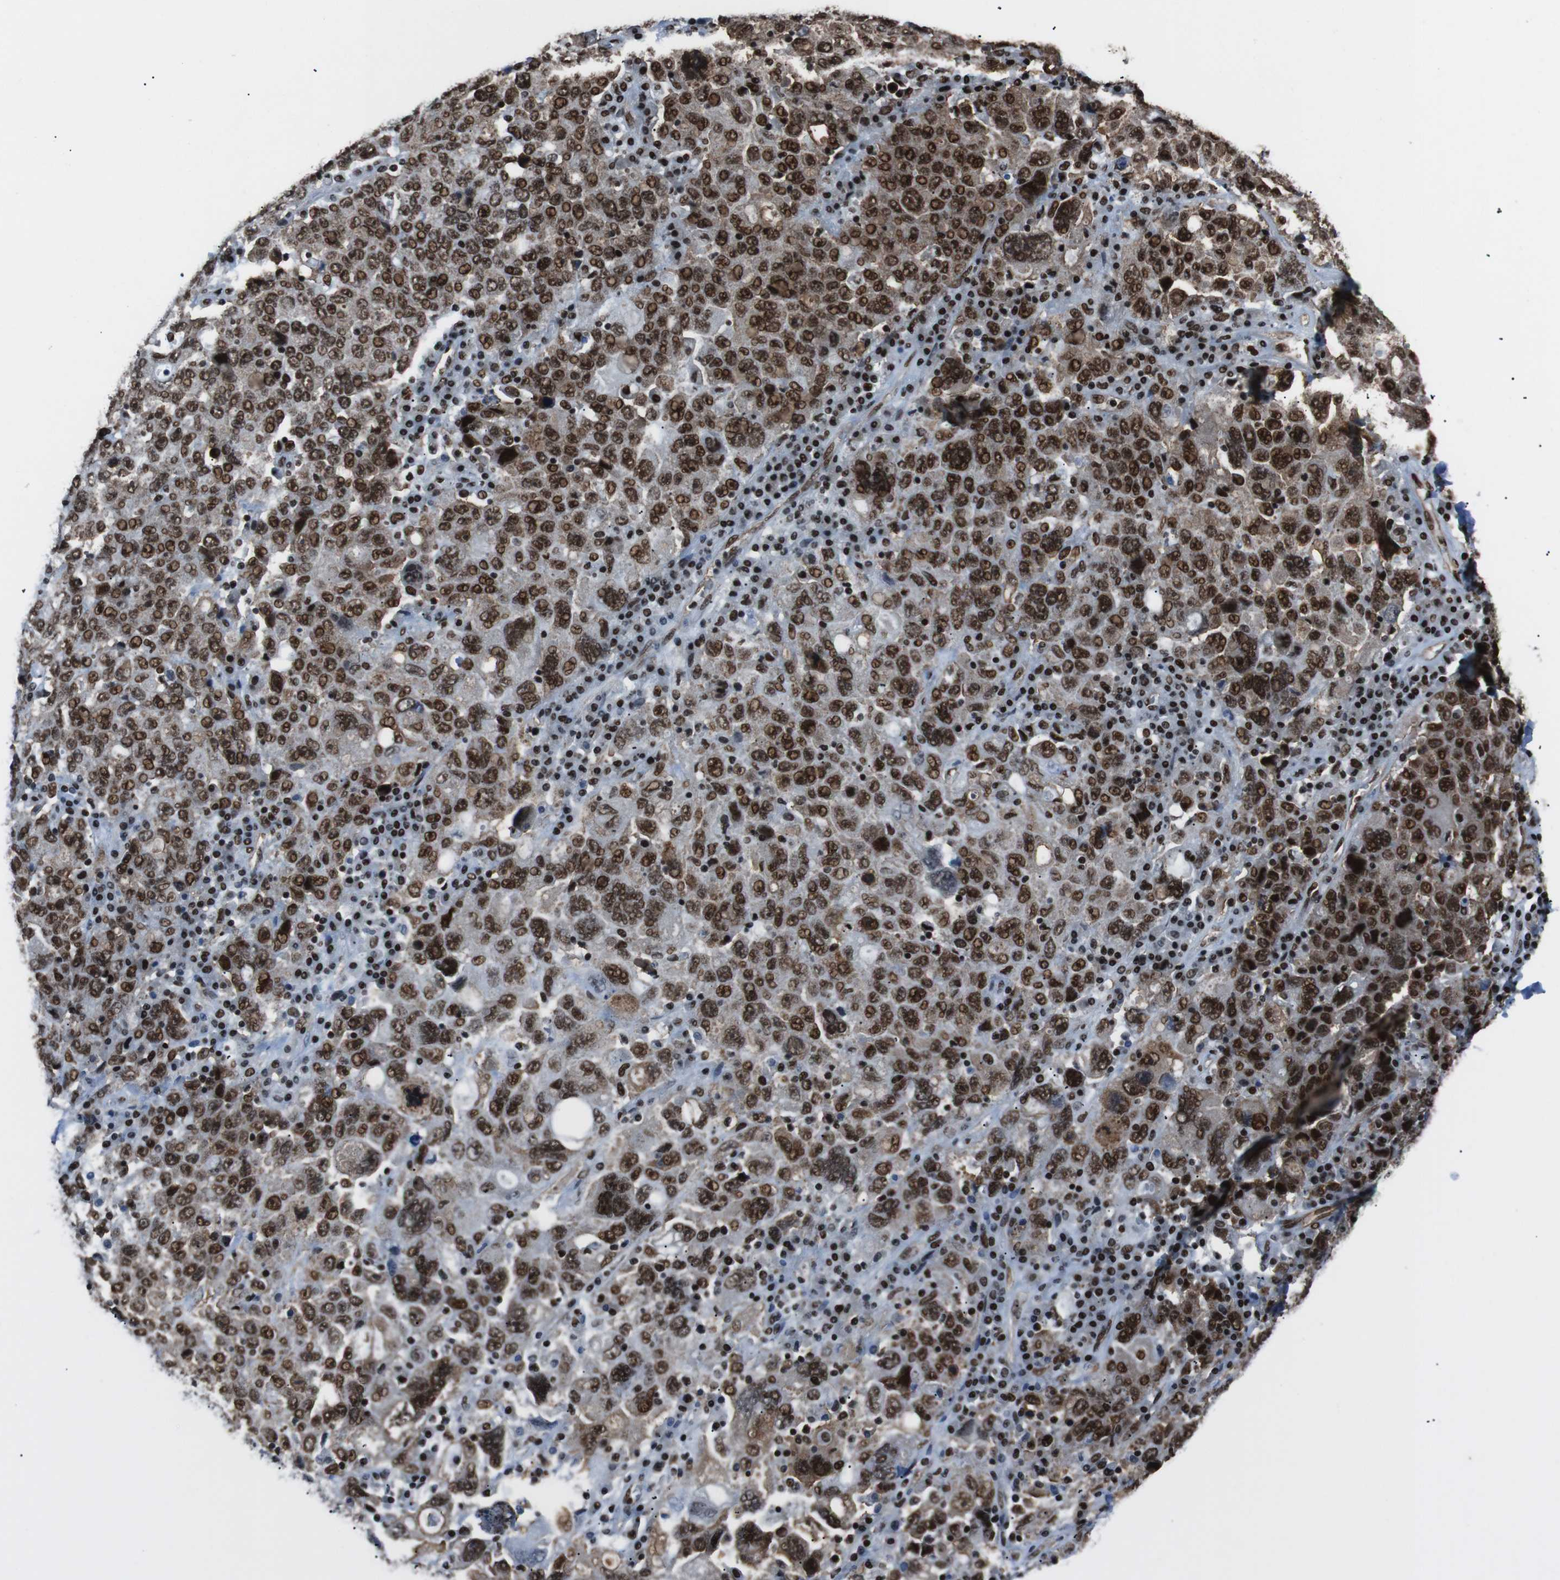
{"staining": {"intensity": "strong", "quantity": ">75%", "location": "cytoplasmic/membranous,nuclear"}, "tissue": "ovarian cancer", "cell_type": "Tumor cells", "image_type": "cancer", "snomed": [{"axis": "morphology", "description": "Carcinoma, endometroid"}, {"axis": "topography", "description": "Ovary"}], "caption": "Brown immunohistochemical staining in human ovarian endometroid carcinoma displays strong cytoplasmic/membranous and nuclear expression in about >75% of tumor cells.", "gene": "HNRNPU", "patient": {"sex": "female", "age": 62}}